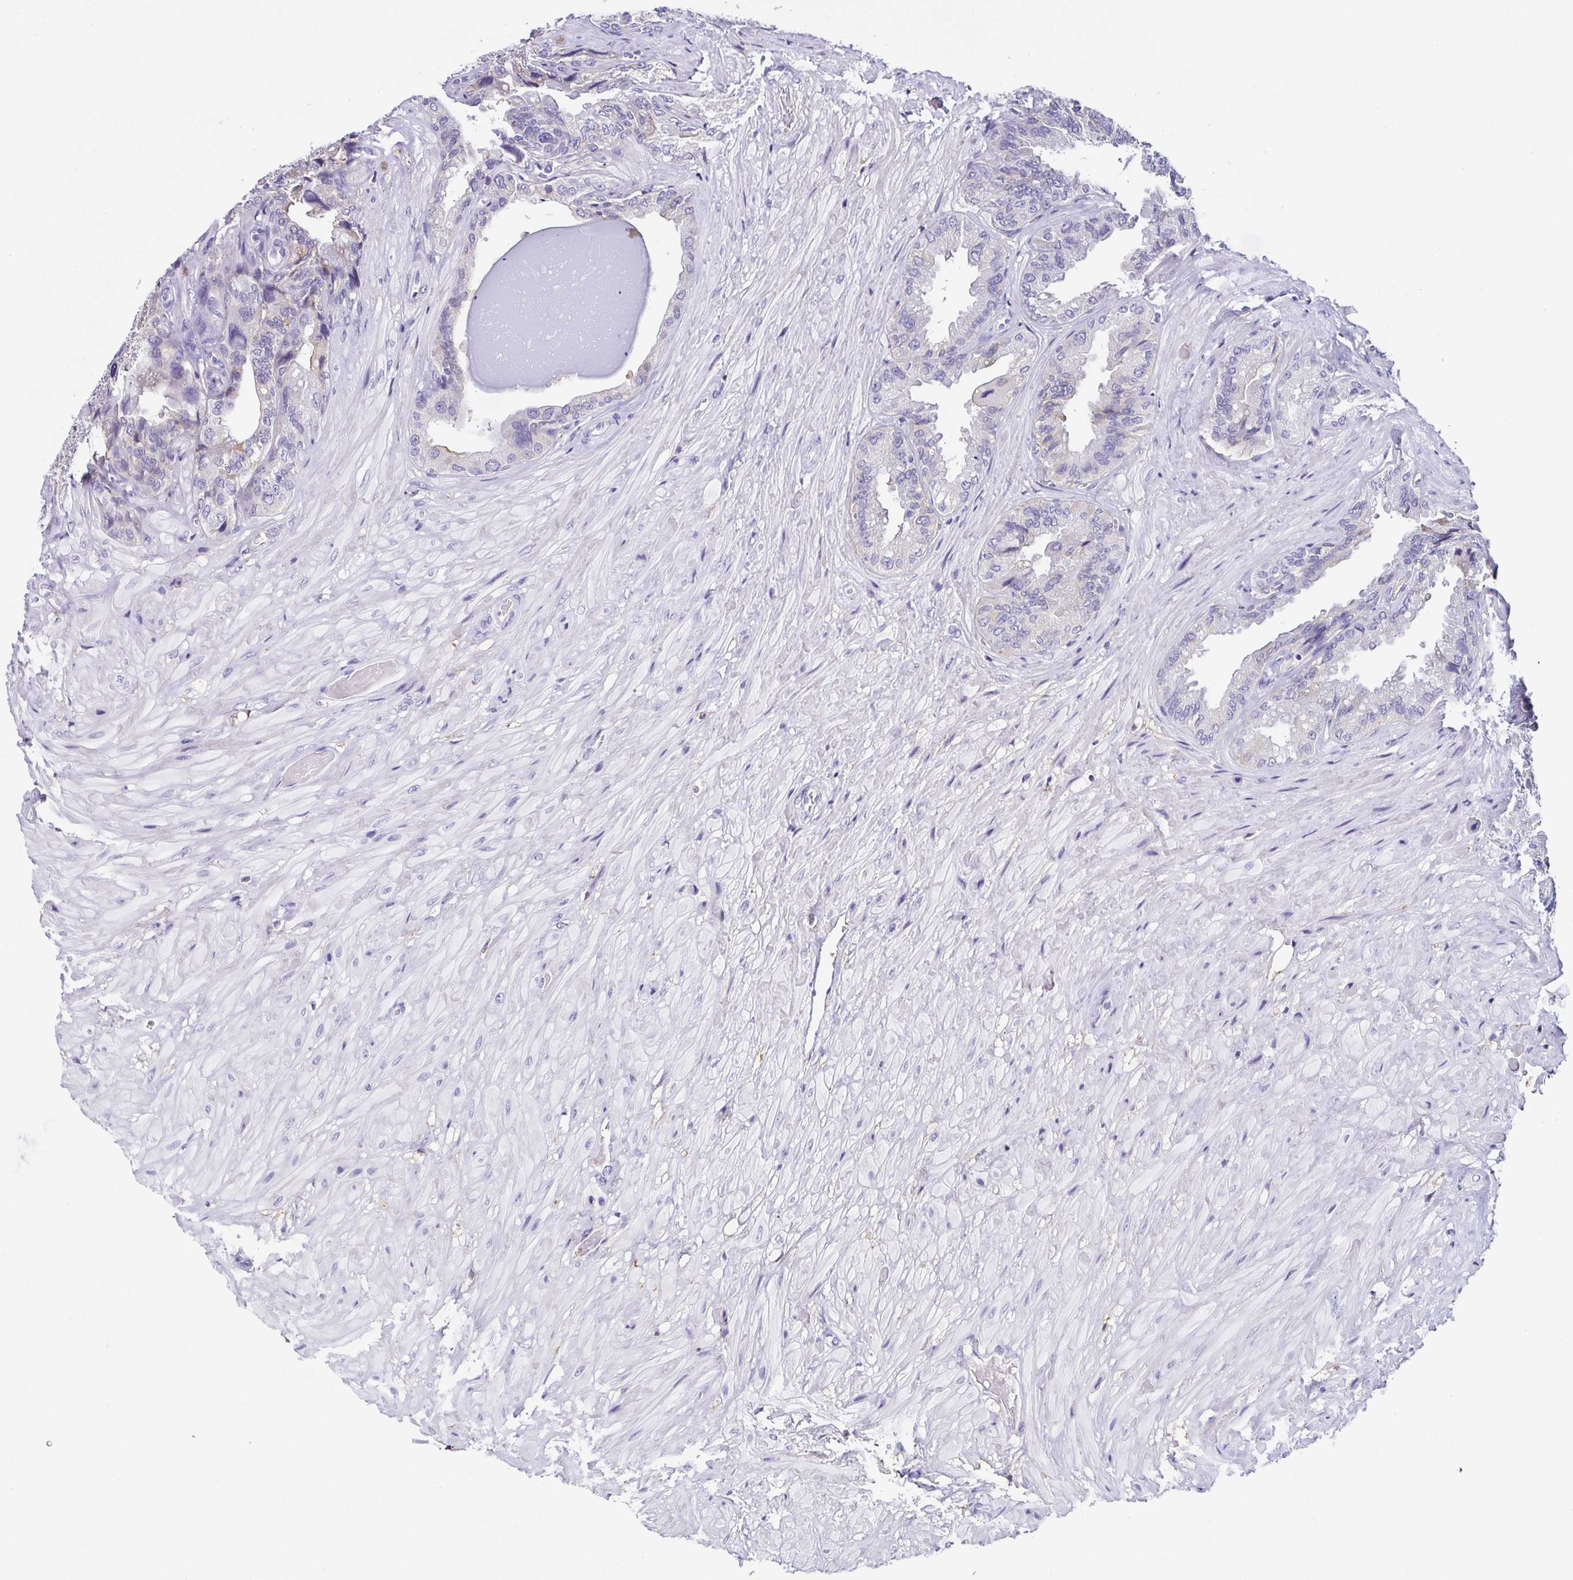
{"staining": {"intensity": "negative", "quantity": "none", "location": "none"}, "tissue": "seminal vesicle", "cell_type": "Glandular cells", "image_type": "normal", "snomed": [{"axis": "morphology", "description": "Normal tissue, NOS"}, {"axis": "topography", "description": "Seminal veicle"}], "caption": "A high-resolution histopathology image shows immunohistochemistry staining of benign seminal vesicle, which exhibits no significant expression in glandular cells.", "gene": "ANXA10", "patient": {"sex": "male", "age": 68}}